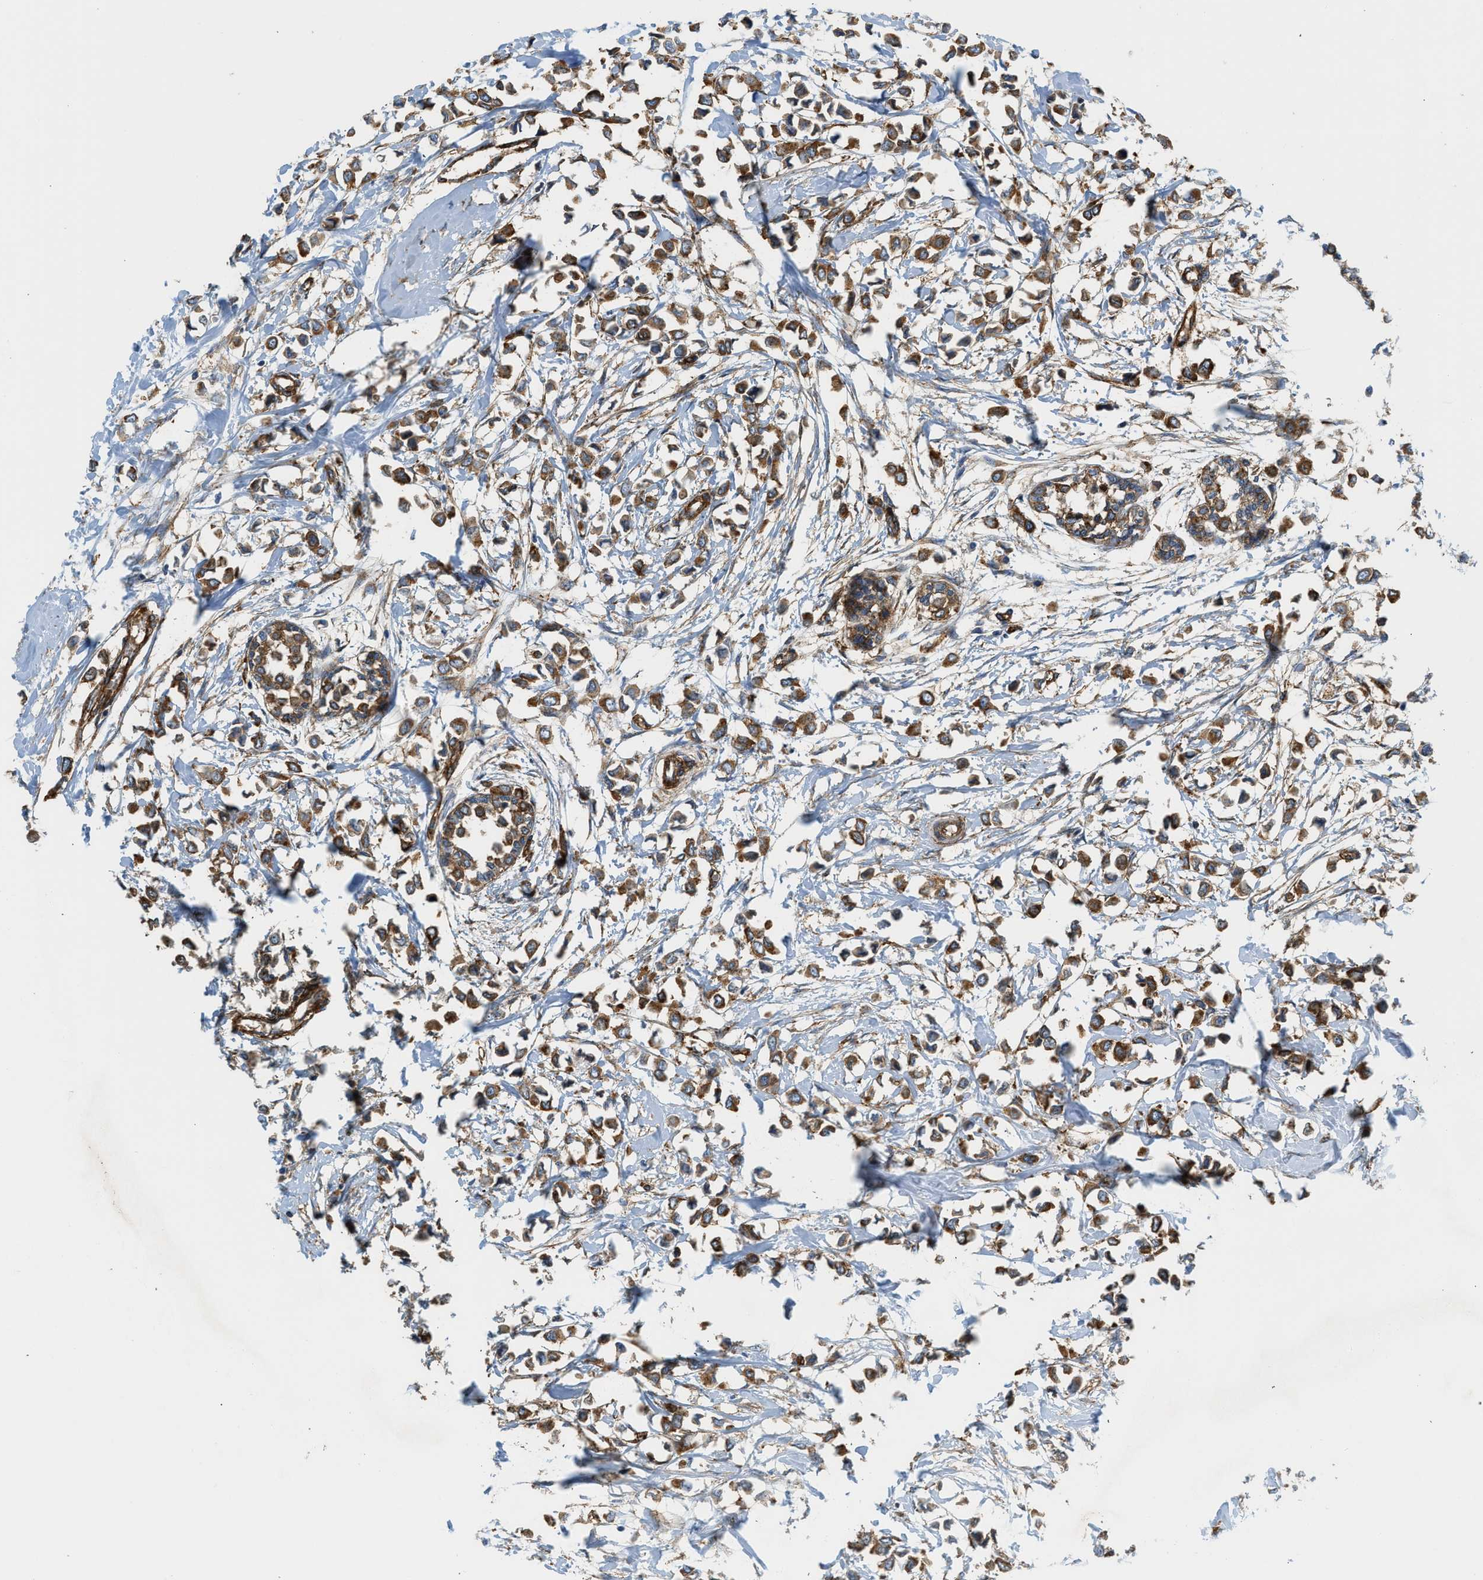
{"staining": {"intensity": "moderate", "quantity": ">75%", "location": "cytoplasmic/membranous"}, "tissue": "breast cancer", "cell_type": "Tumor cells", "image_type": "cancer", "snomed": [{"axis": "morphology", "description": "Lobular carcinoma"}, {"axis": "topography", "description": "Breast"}], "caption": "An immunohistochemistry micrograph of neoplastic tissue is shown. Protein staining in brown highlights moderate cytoplasmic/membranous positivity in breast cancer (lobular carcinoma) within tumor cells.", "gene": "HIP1", "patient": {"sex": "female", "age": 51}}